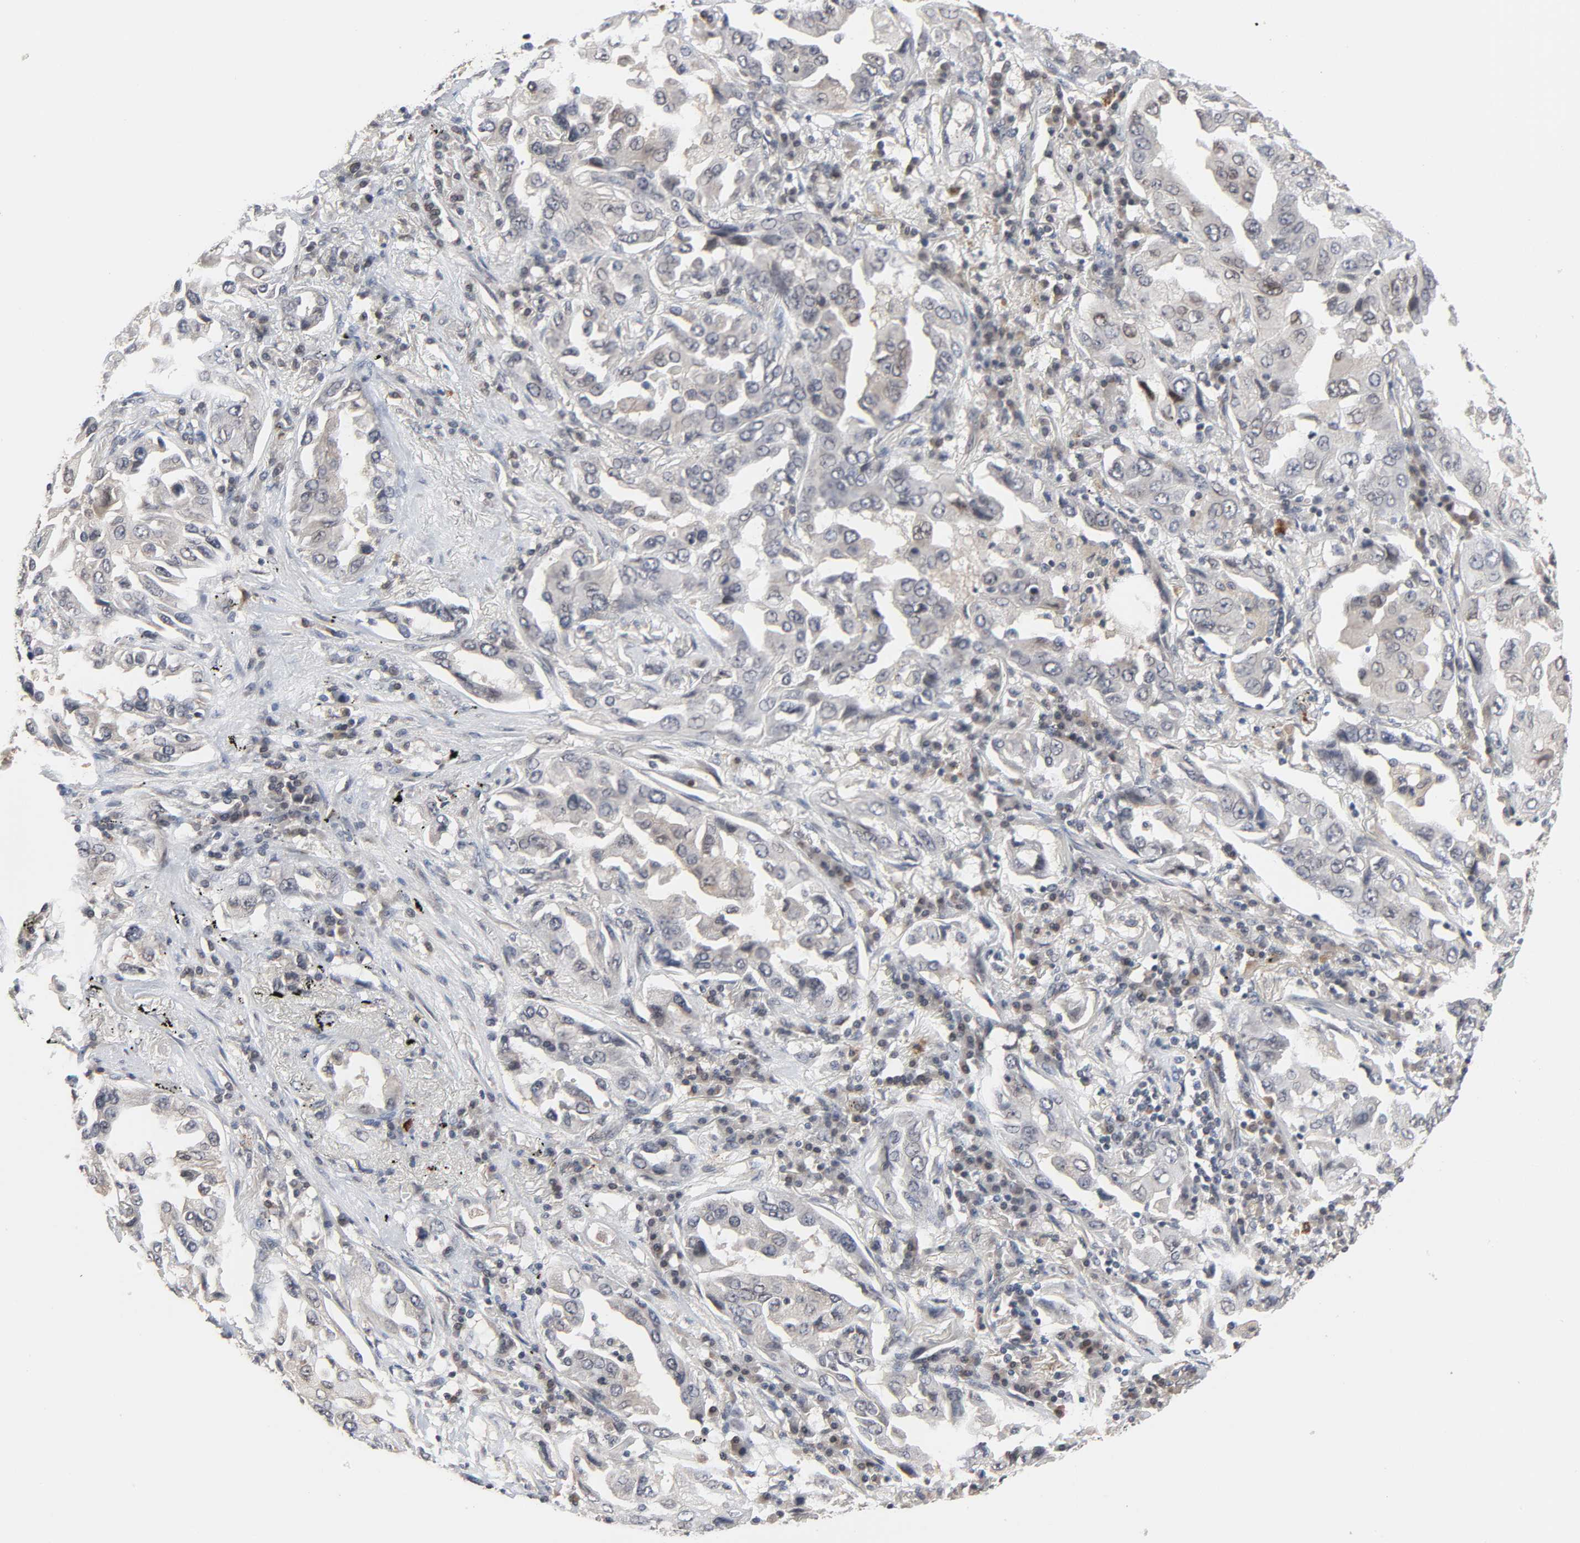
{"staining": {"intensity": "weak", "quantity": "<25%", "location": "cytoplasmic/membranous,nuclear"}, "tissue": "lung cancer", "cell_type": "Tumor cells", "image_type": "cancer", "snomed": [{"axis": "morphology", "description": "Adenocarcinoma, NOS"}, {"axis": "topography", "description": "Lung"}], "caption": "A histopathology image of lung cancer stained for a protein demonstrates no brown staining in tumor cells.", "gene": "CCDC175", "patient": {"sex": "female", "age": 65}}